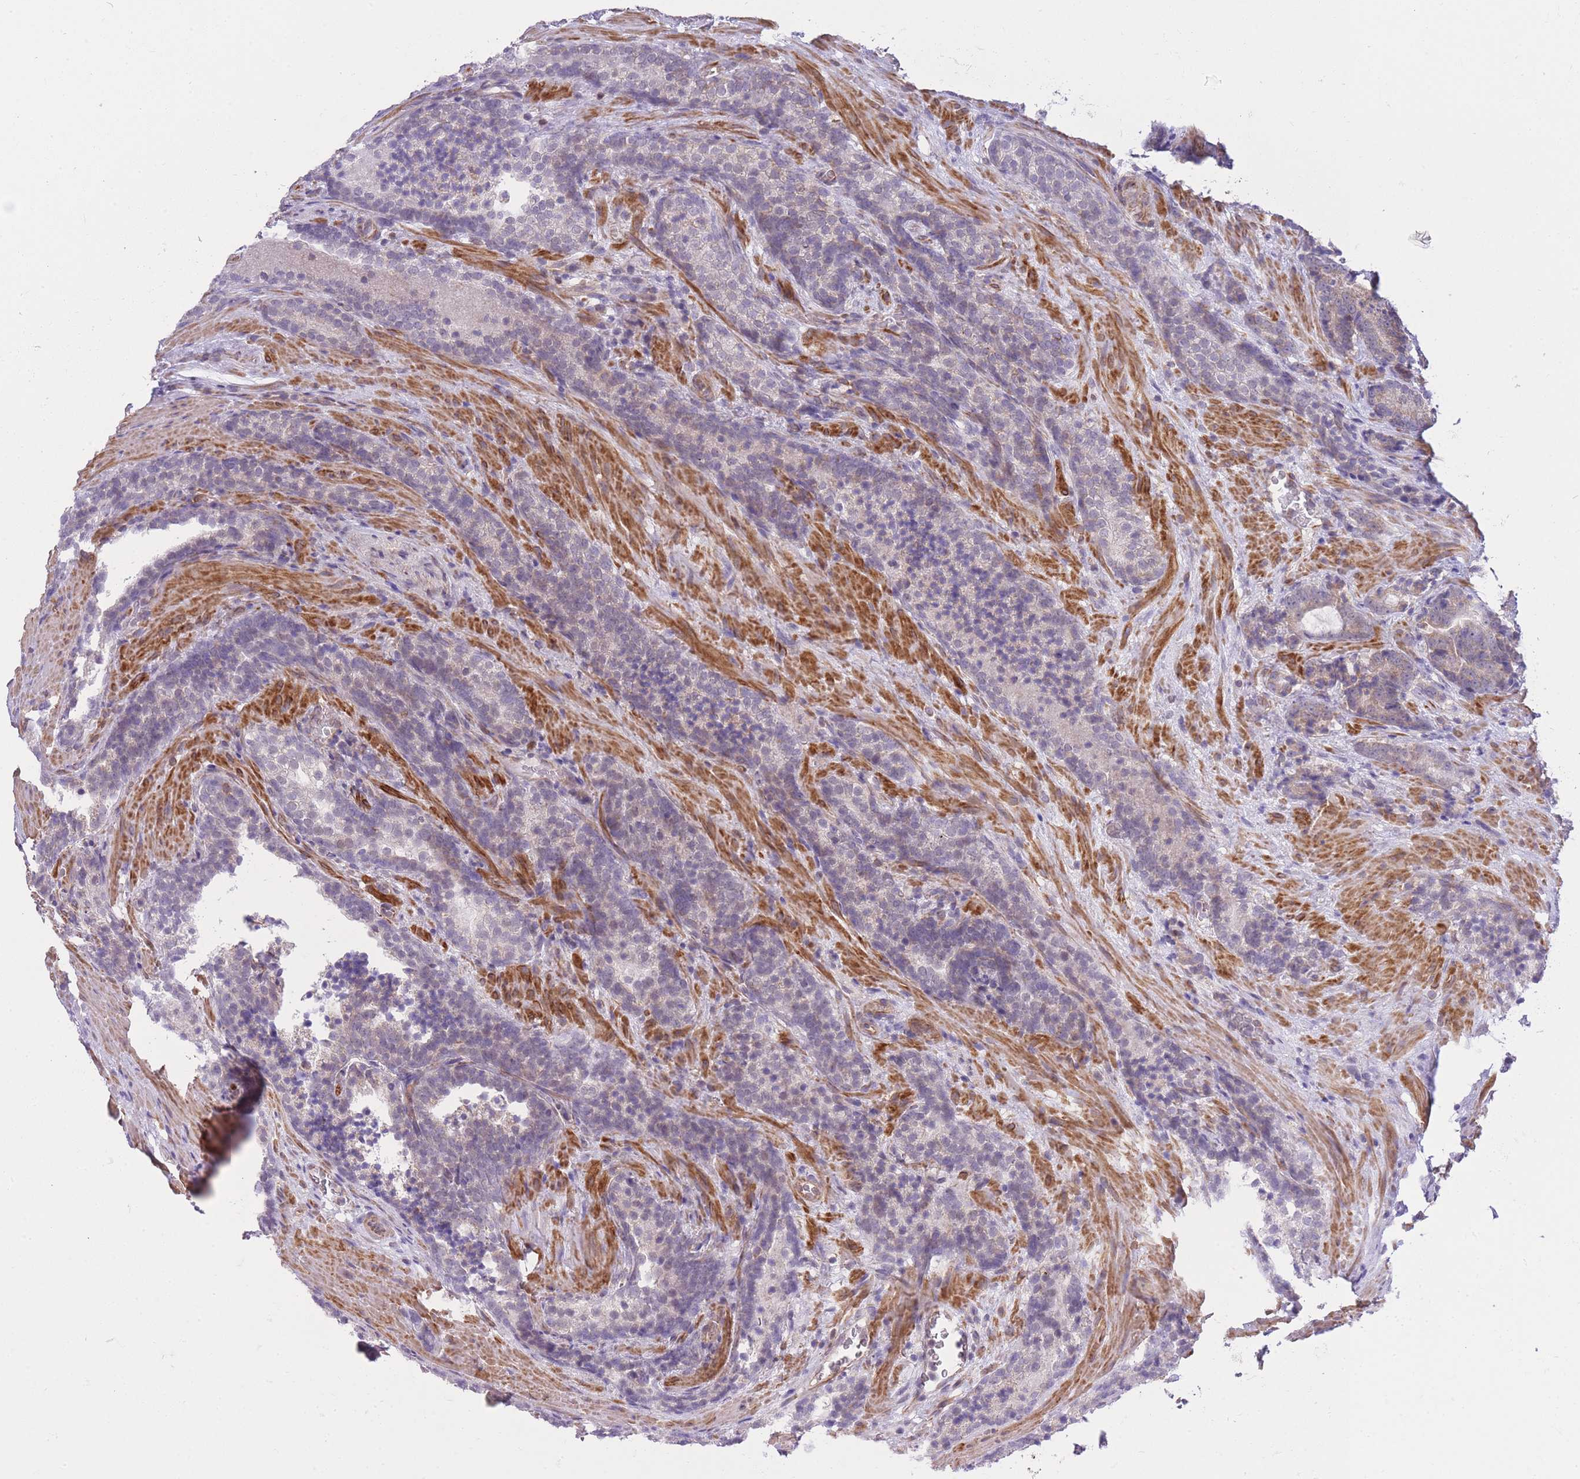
{"staining": {"intensity": "weak", "quantity": "<25%", "location": "cytoplasmic/membranous"}, "tissue": "prostate cancer", "cell_type": "Tumor cells", "image_type": "cancer", "snomed": [{"axis": "morphology", "description": "Adenocarcinoma, Low grade"}, {"axis": "topography", "description": "Prostate"}], "caption": "Human prostate cancer (low-grade adenocarcinoma) stained for a protein using immunohistochemistry demonstrates no staining in tumor cells.", "gene": "CTBP1", "patient": {"sex": "male", "age": 58}}